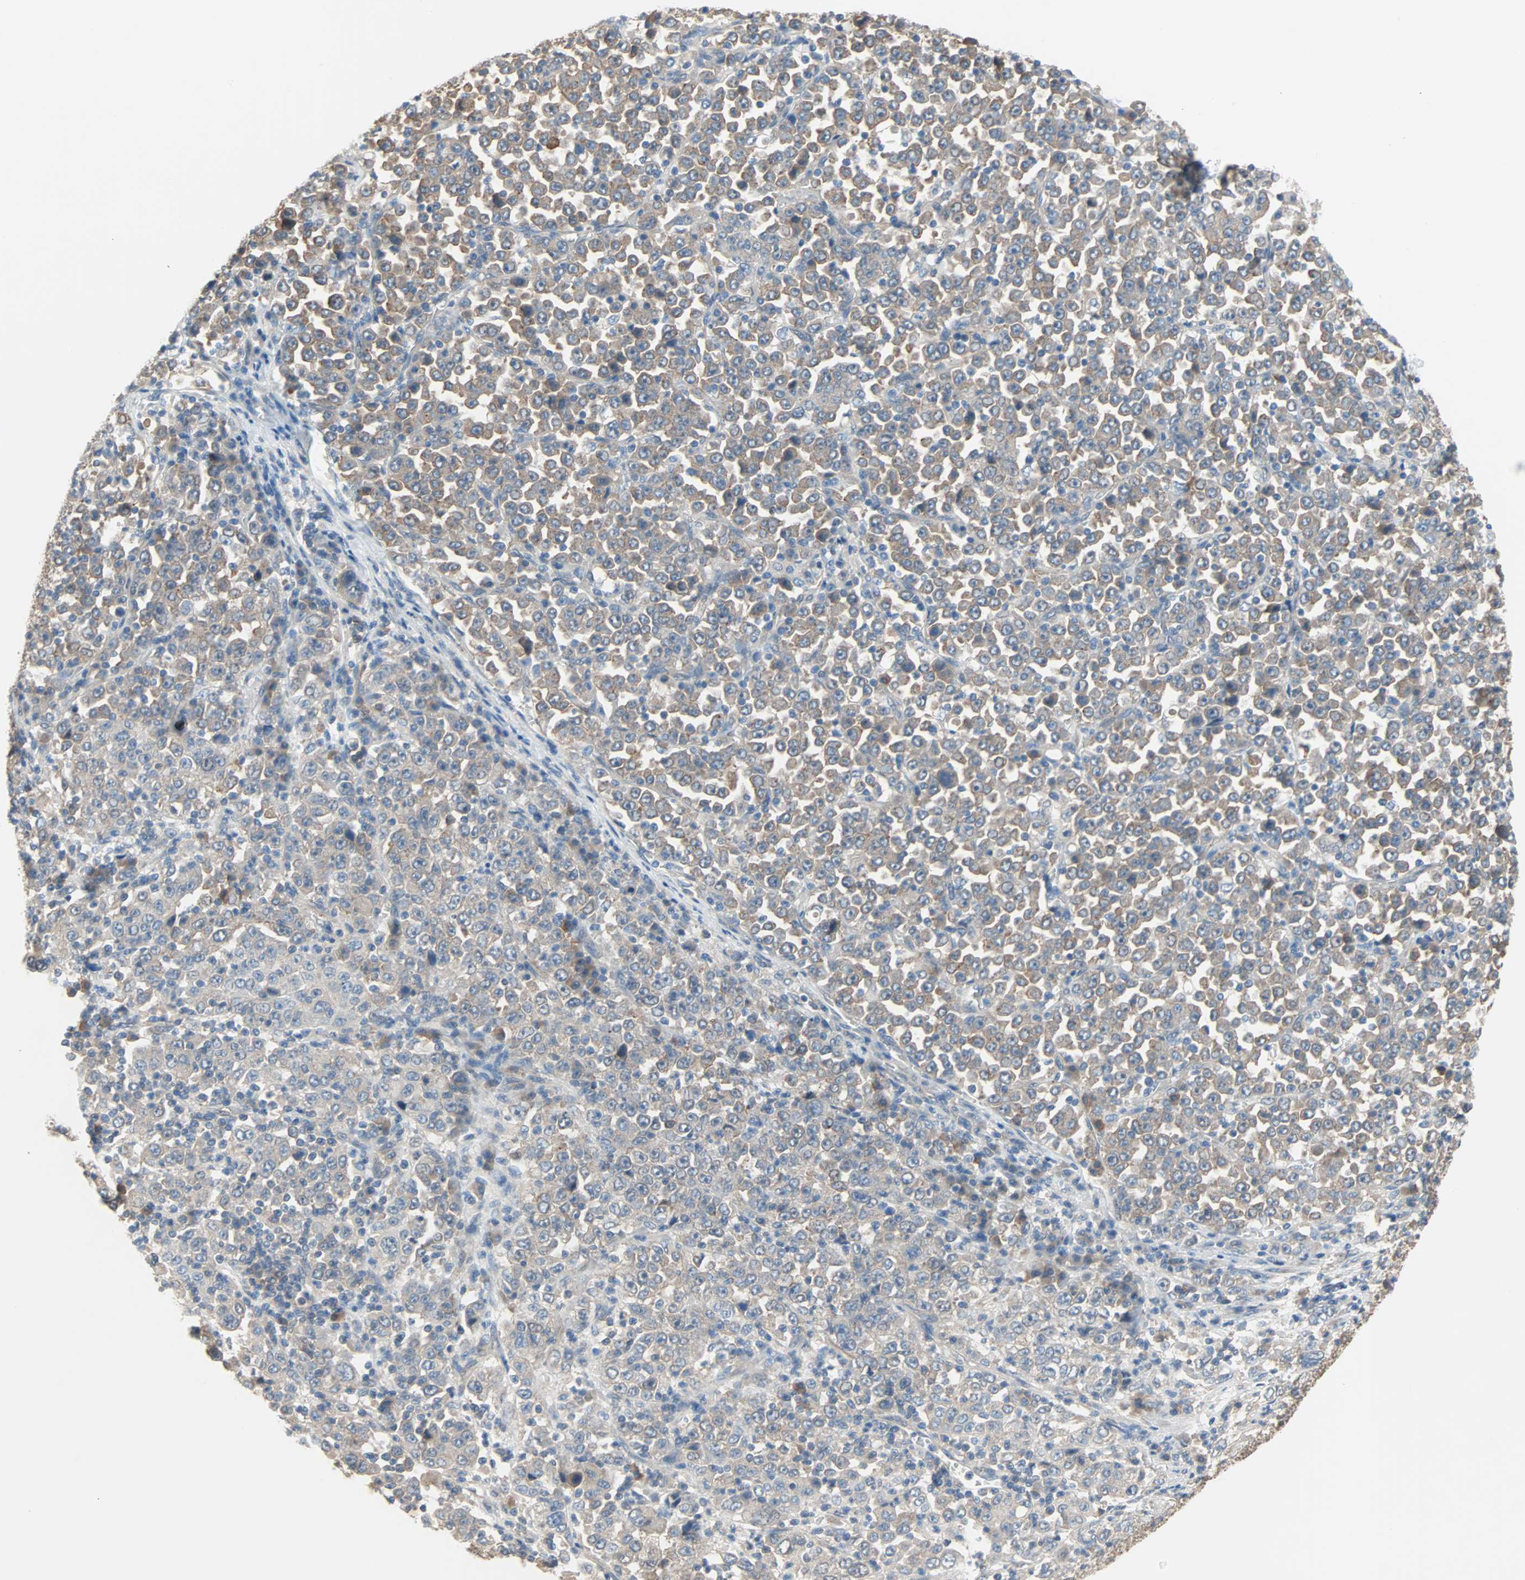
{"staining": {"intensity": "moderate", "quantity": ">75%", "location": "cytoplasmic/membranous"}, "tissue": "stomach cancer", "cell_type": "Tumor cells", "image_type": "cancer", "snomed": [{"axis": "morphology", "description": "Normal tissue, NOS"}, {"axis": "morphology", "description": "Adenocarcinoma, NOS"}, {"axis": "topography", "description": "Stomach, upper"}, {"axis": "topography", "description": "Stomach"}], "caption": "DAB (3,3'-diaminobenzidine) immunohistochemical staining of stomach cancer (adenocarcinoma) shows moderate cytoplasmic/membranous protein expression in about >75% of tumor cells.", "gene": "TNFRSF12A", "patient": {"sex": "male", "age": 59}}